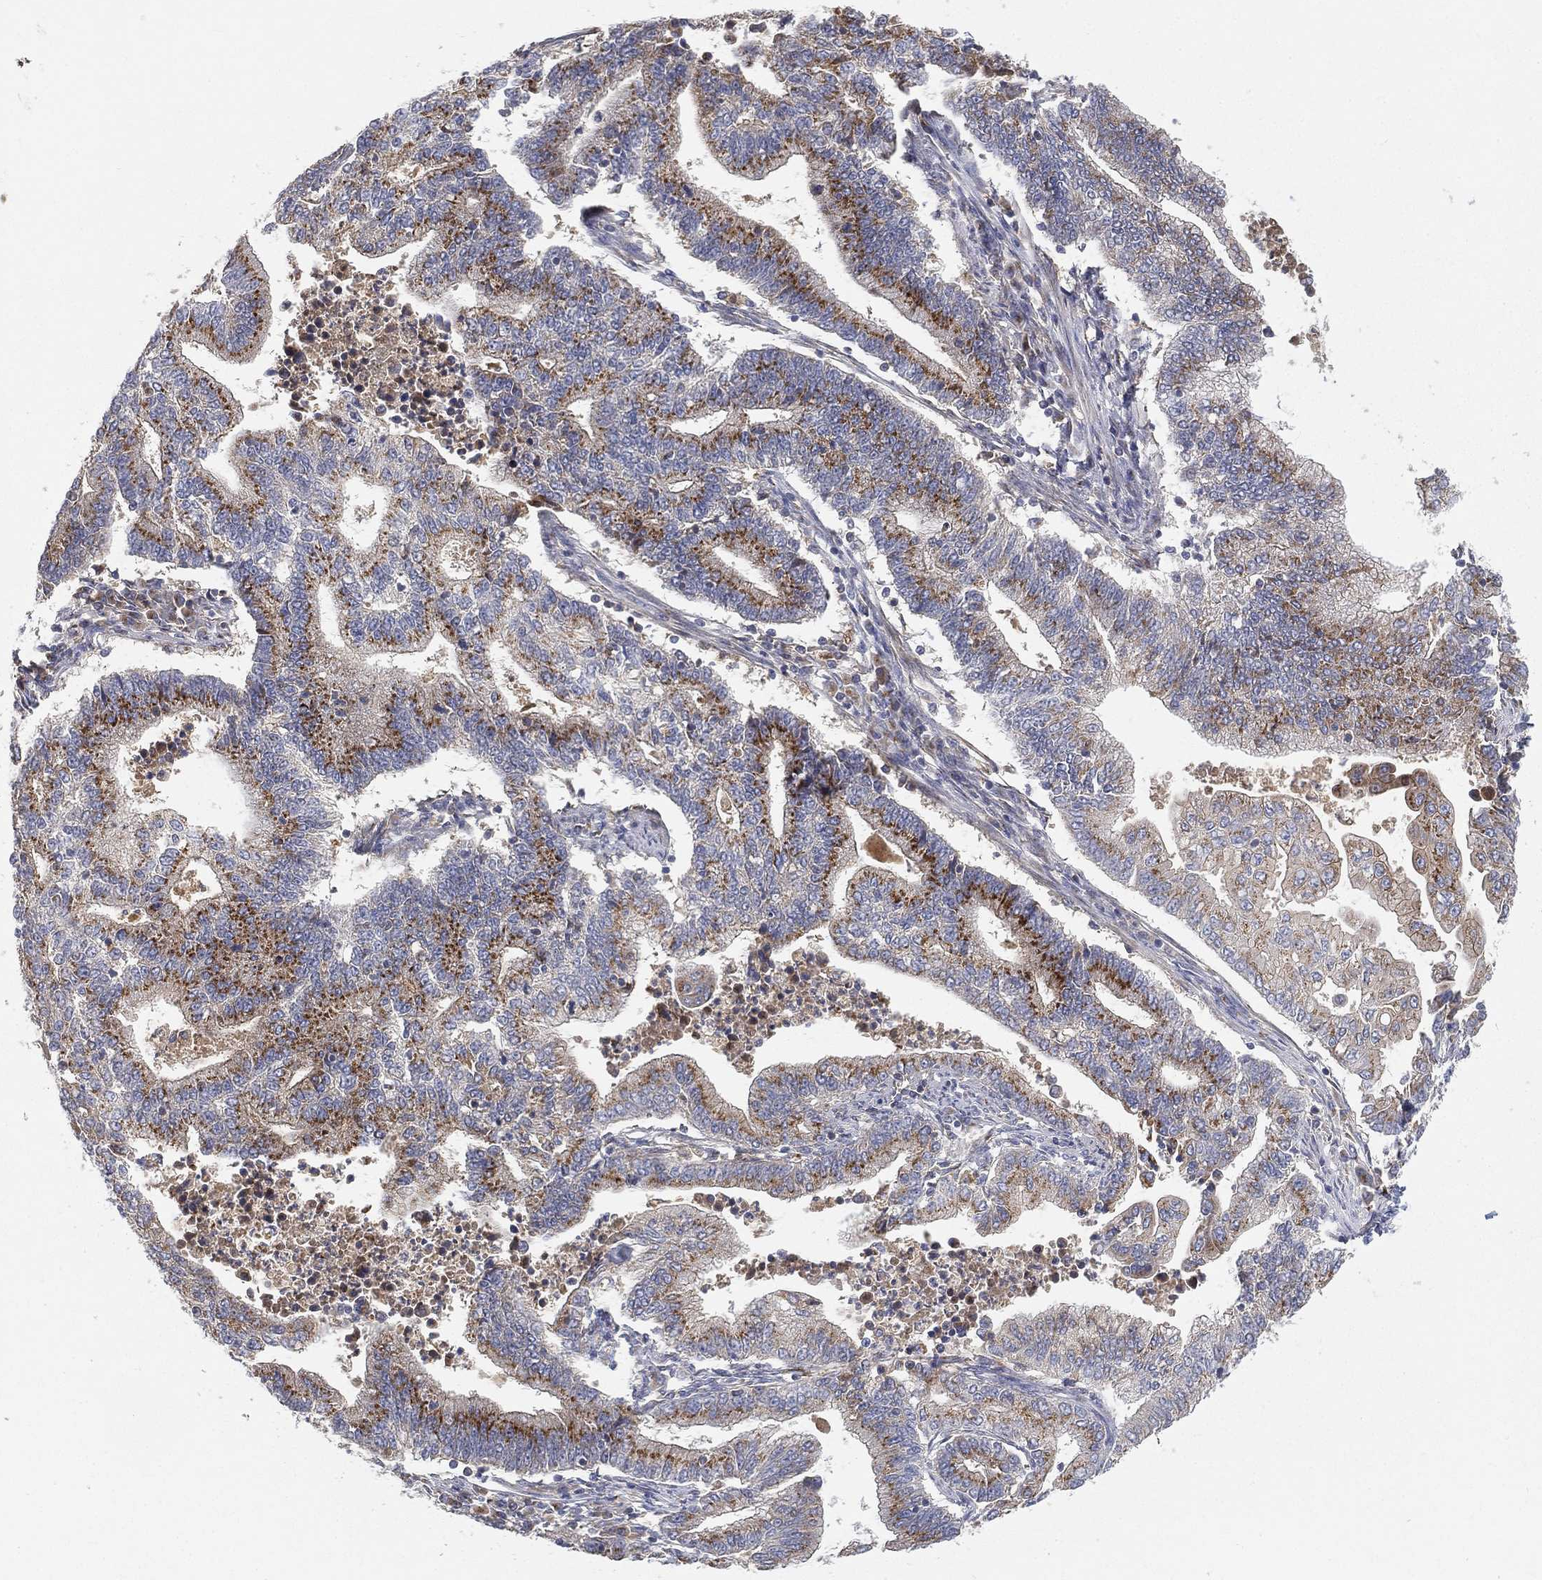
{"staining": {"intensity": "moderate", "quantity": ">75%", "location": "cytoplasmic/membranous"}, "tissue": "endometrial cancer", "cell_type": "Tumor cells", "image_type": "cancer", "snomed": [{"axis": "morphology", "description": "Adenocarcinoma, NOS"}, {"axis": "topography", "description": "Uterus"}, {"axis": "topography", "description": "Endometrium"}], "caption": "Immunohistochemistry histopathology image of neoplastic tissue: human endometrial adenocarcinoma stained using immunohistochemistry shows medium levels of moderate protein expression localized specifically in the cytoplasmic/membranous of tumor cells, appearing as a cytoplasmic/membranous brown color.", "gene": "CTSL", "patient": {"sex": "female", "age": 54}}